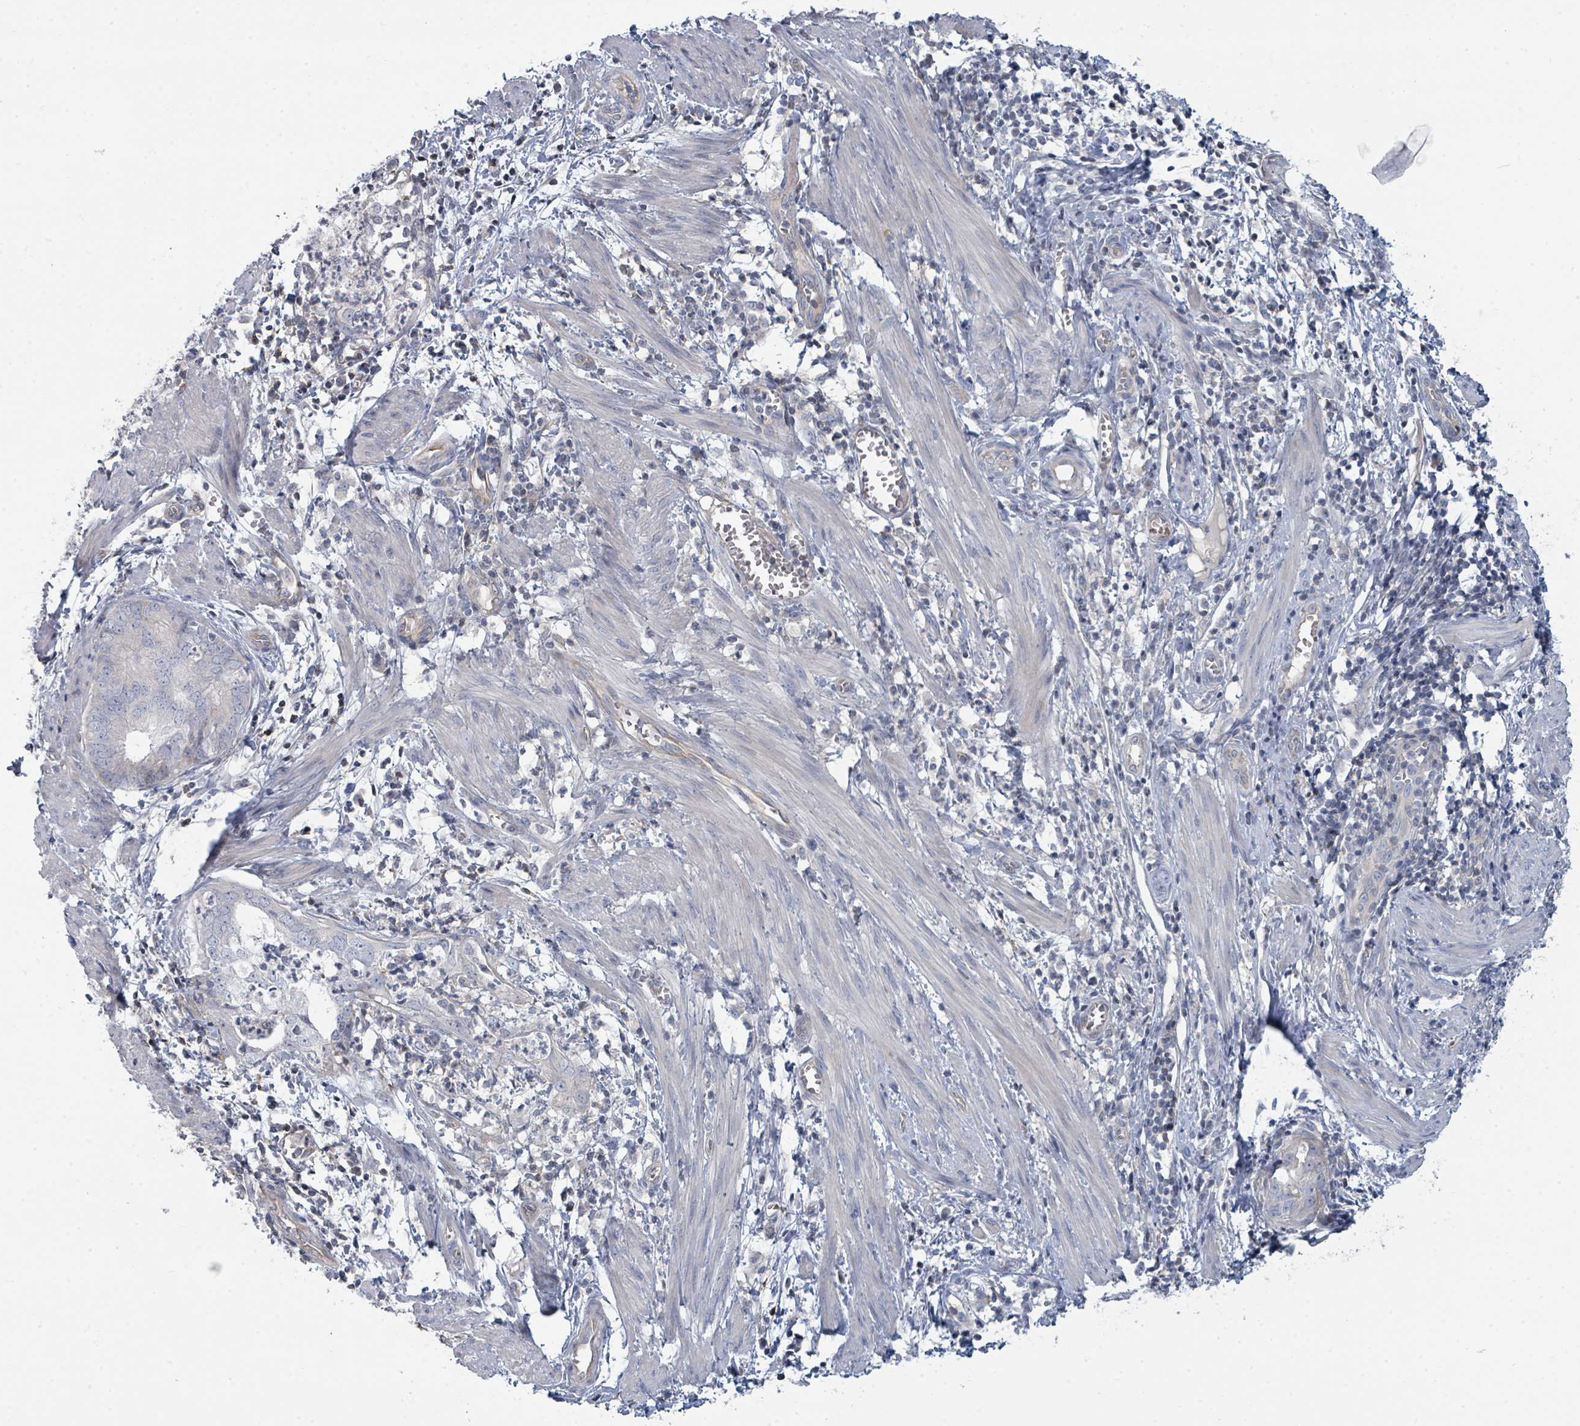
{"staining": {"intensity": "negative", "quantity": "none", "location": "none"}, "tissue": "endometrial cancer", "cell_type": "Tumor cells", "image_type": "cancer", "snomed": [{"axis": "morphology", "description": "Adenocarcinoma, NOS"}, {"axis": "topography", "description": "Endometrium"}], "caption": "Immunohistochemistry (IHC) image of human endometrial cancer stained for a protein (brown), which reveals no expression in tumor cells. The staining is performed using DAB brown chromogen with nuclei counter-stained in using hematoxylin.", "gene": "SLC25A45", "patient": {"sex": "female", "age": 68}}